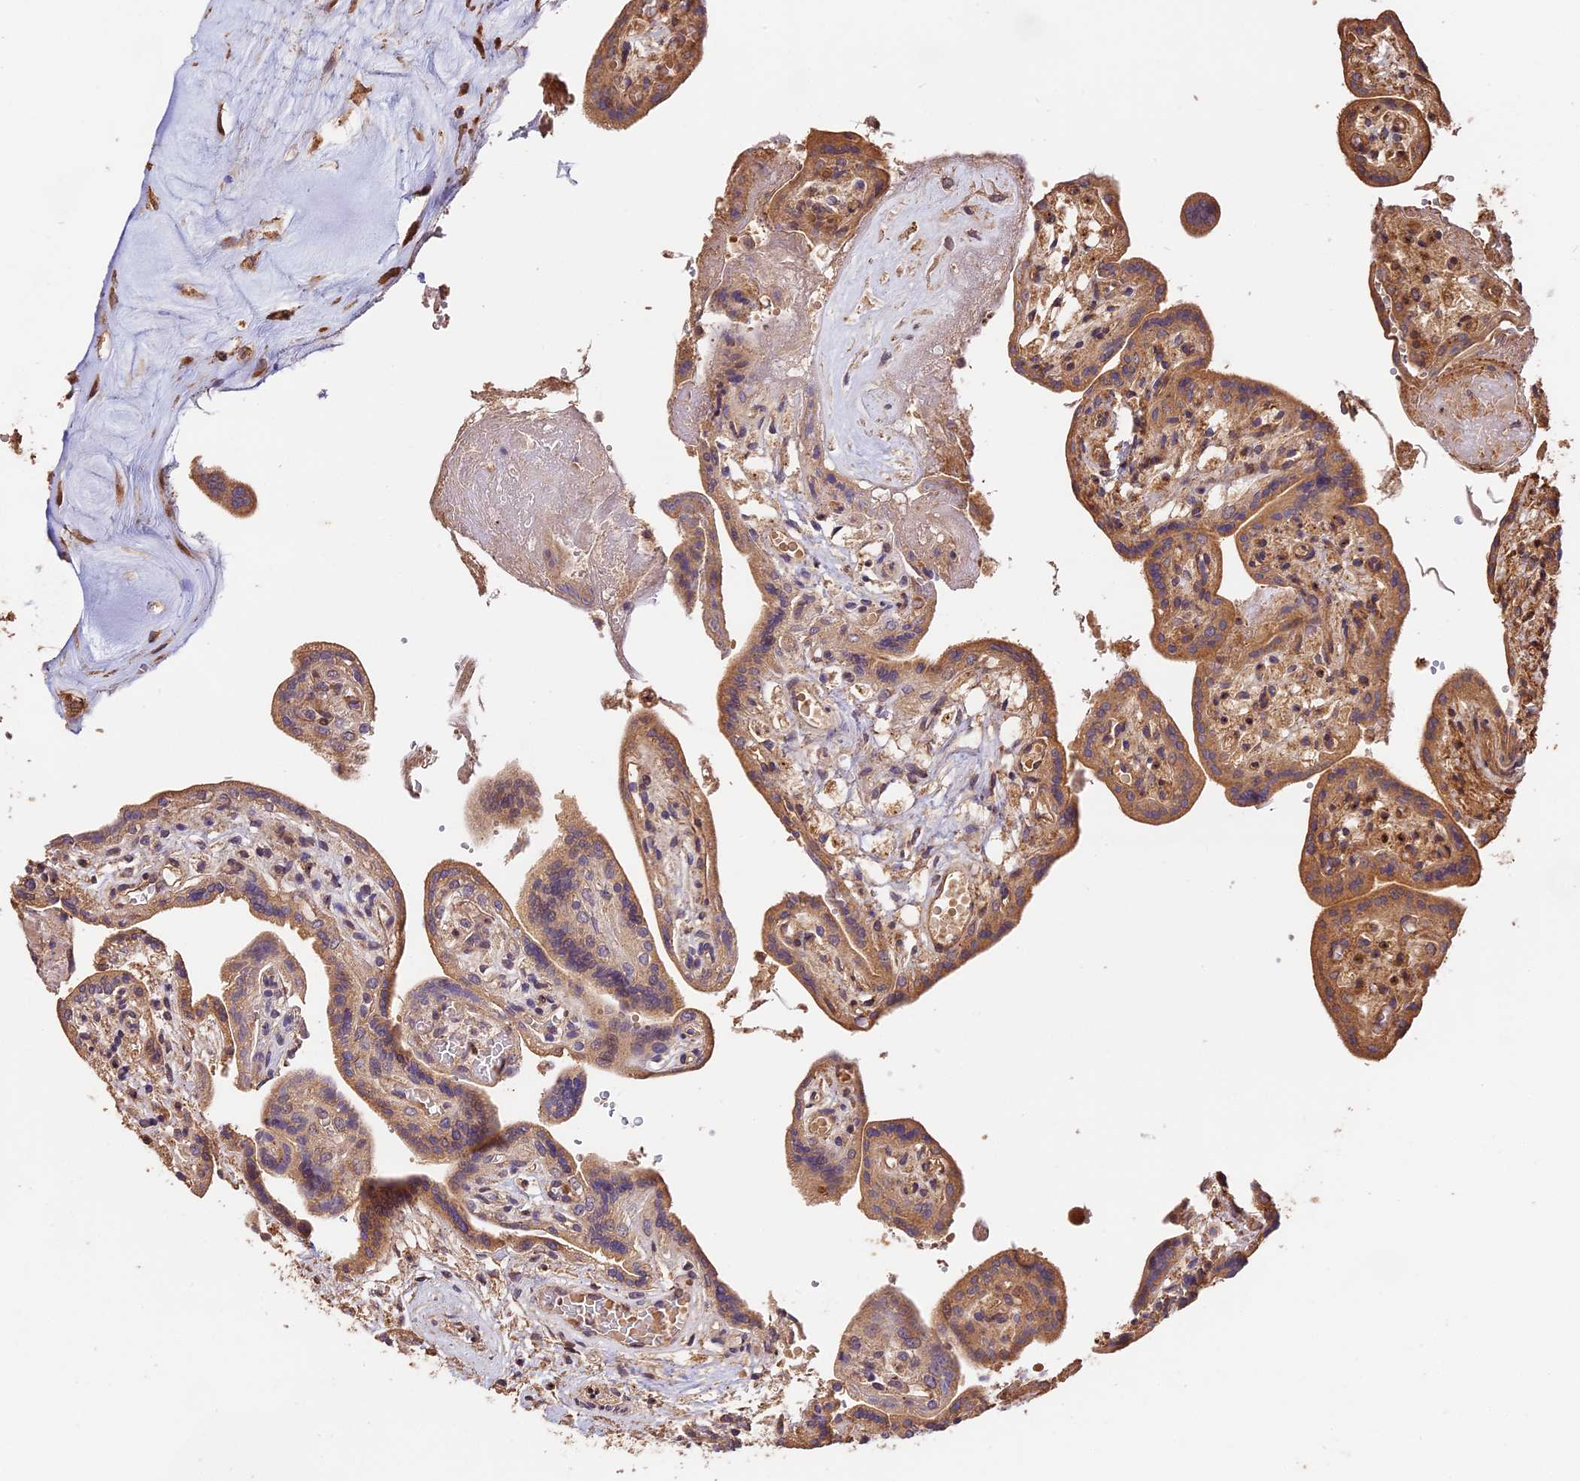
{"staining": {"intensity": "moderate", "quantity": ">75%", "location": "cytoplasmic/membranous"}, "tissue": "placenta", "cell_type": "Trophoblastic cells", "image_type": "normal", "snomed": [{"axis": "morphology", "description": "Normal tissue, NOS"}, {"axis": "topography", "description": "Placenta"}], "caption": "Immunohistochemical staining of normal placenta shows medium levels of moderate cytoplasmic/membranous expression in approximately >75% of trophoblastic cells. (DAB (3,3'-diaminobenzidine) IHC, brown staining for protein, blue staining for nuclei).", "gene": "PPP1R37", "patient": {"sex": "female", "age": 37}}